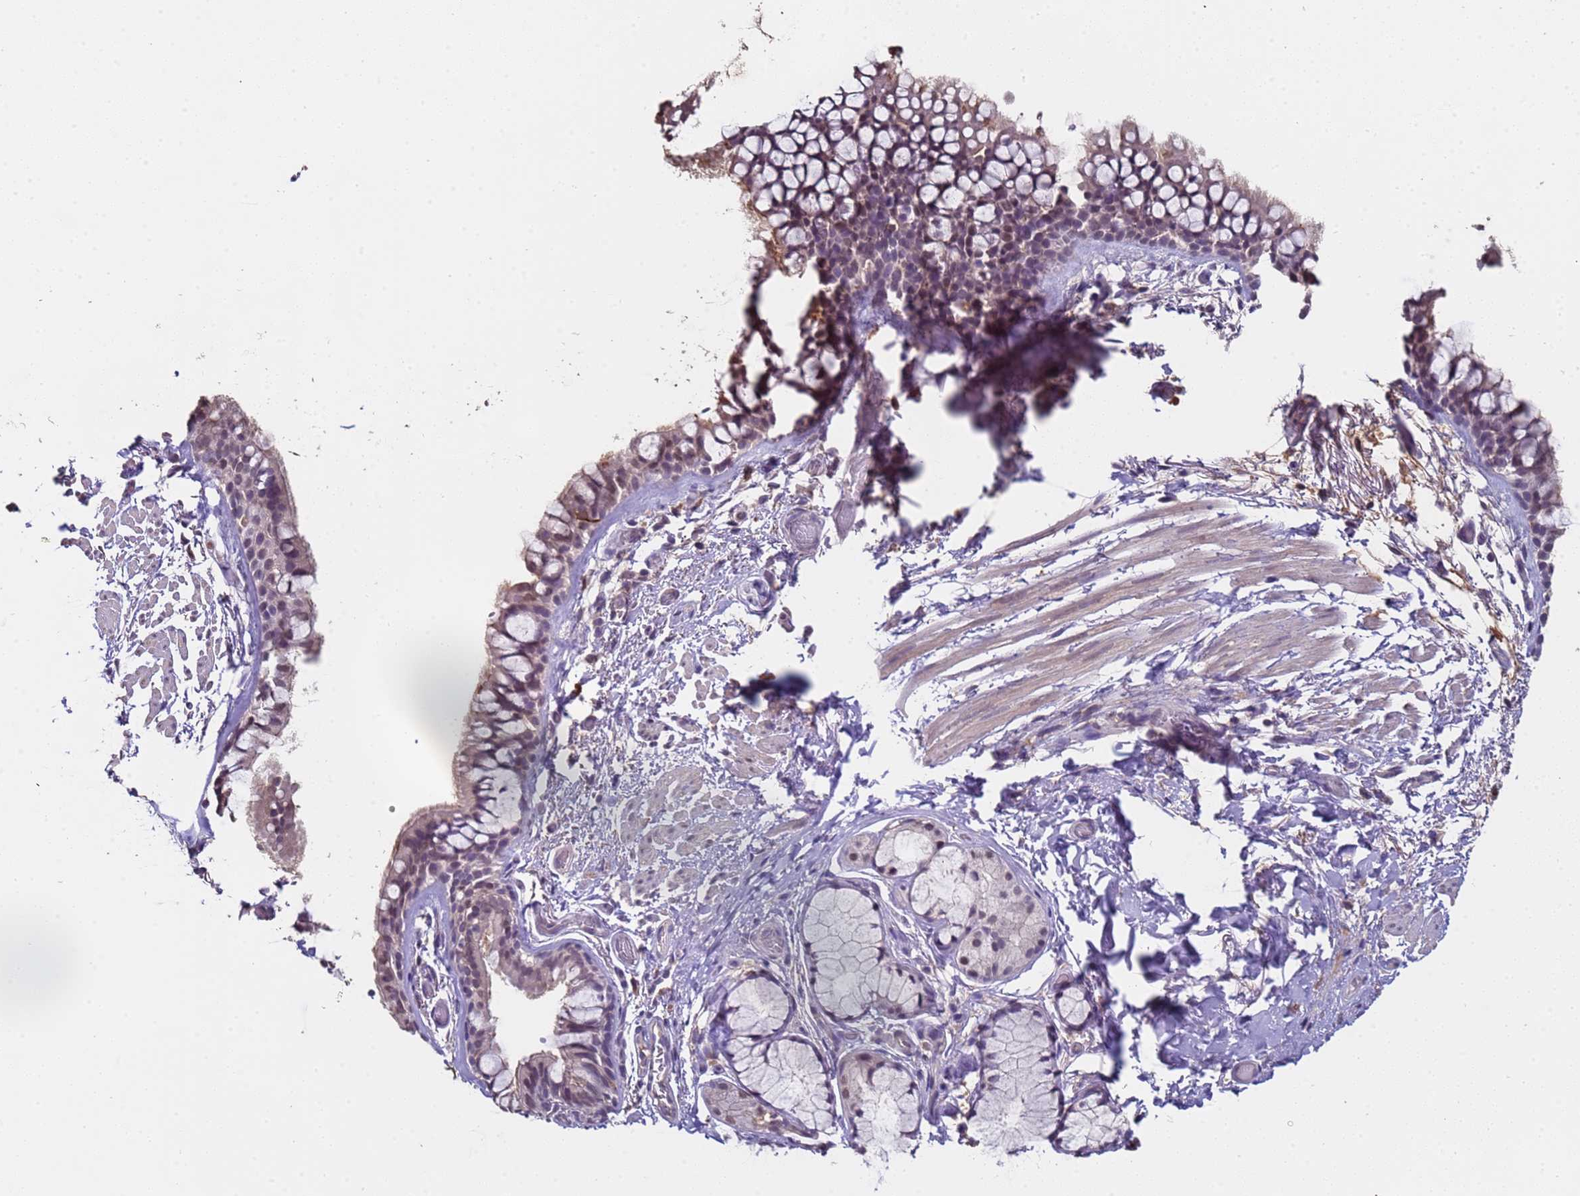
{"staining": {"intensity": "weak", "quantity": "25%-75%", "location": "cytoplasmic/membranous,nuclear"}, "tissue": "bronchus", "cell_type": "Respiratory epithelial cells", "image_type": "normal", "snomed": [{"axis": "morphology", "description": "Normal tissue, NOS"}, {"axis": "topography", "description": "Bronchus"}], "caption": "About 25%-75% of respiratory epithelial cells in unremarkable human bronchus show weak cytoplasmic/membranous,nuclear protein expression as visualized by brown immunohistochemical staining.", "gene": "ZNF248", "patient": {"sex": "male", "age": 65}}